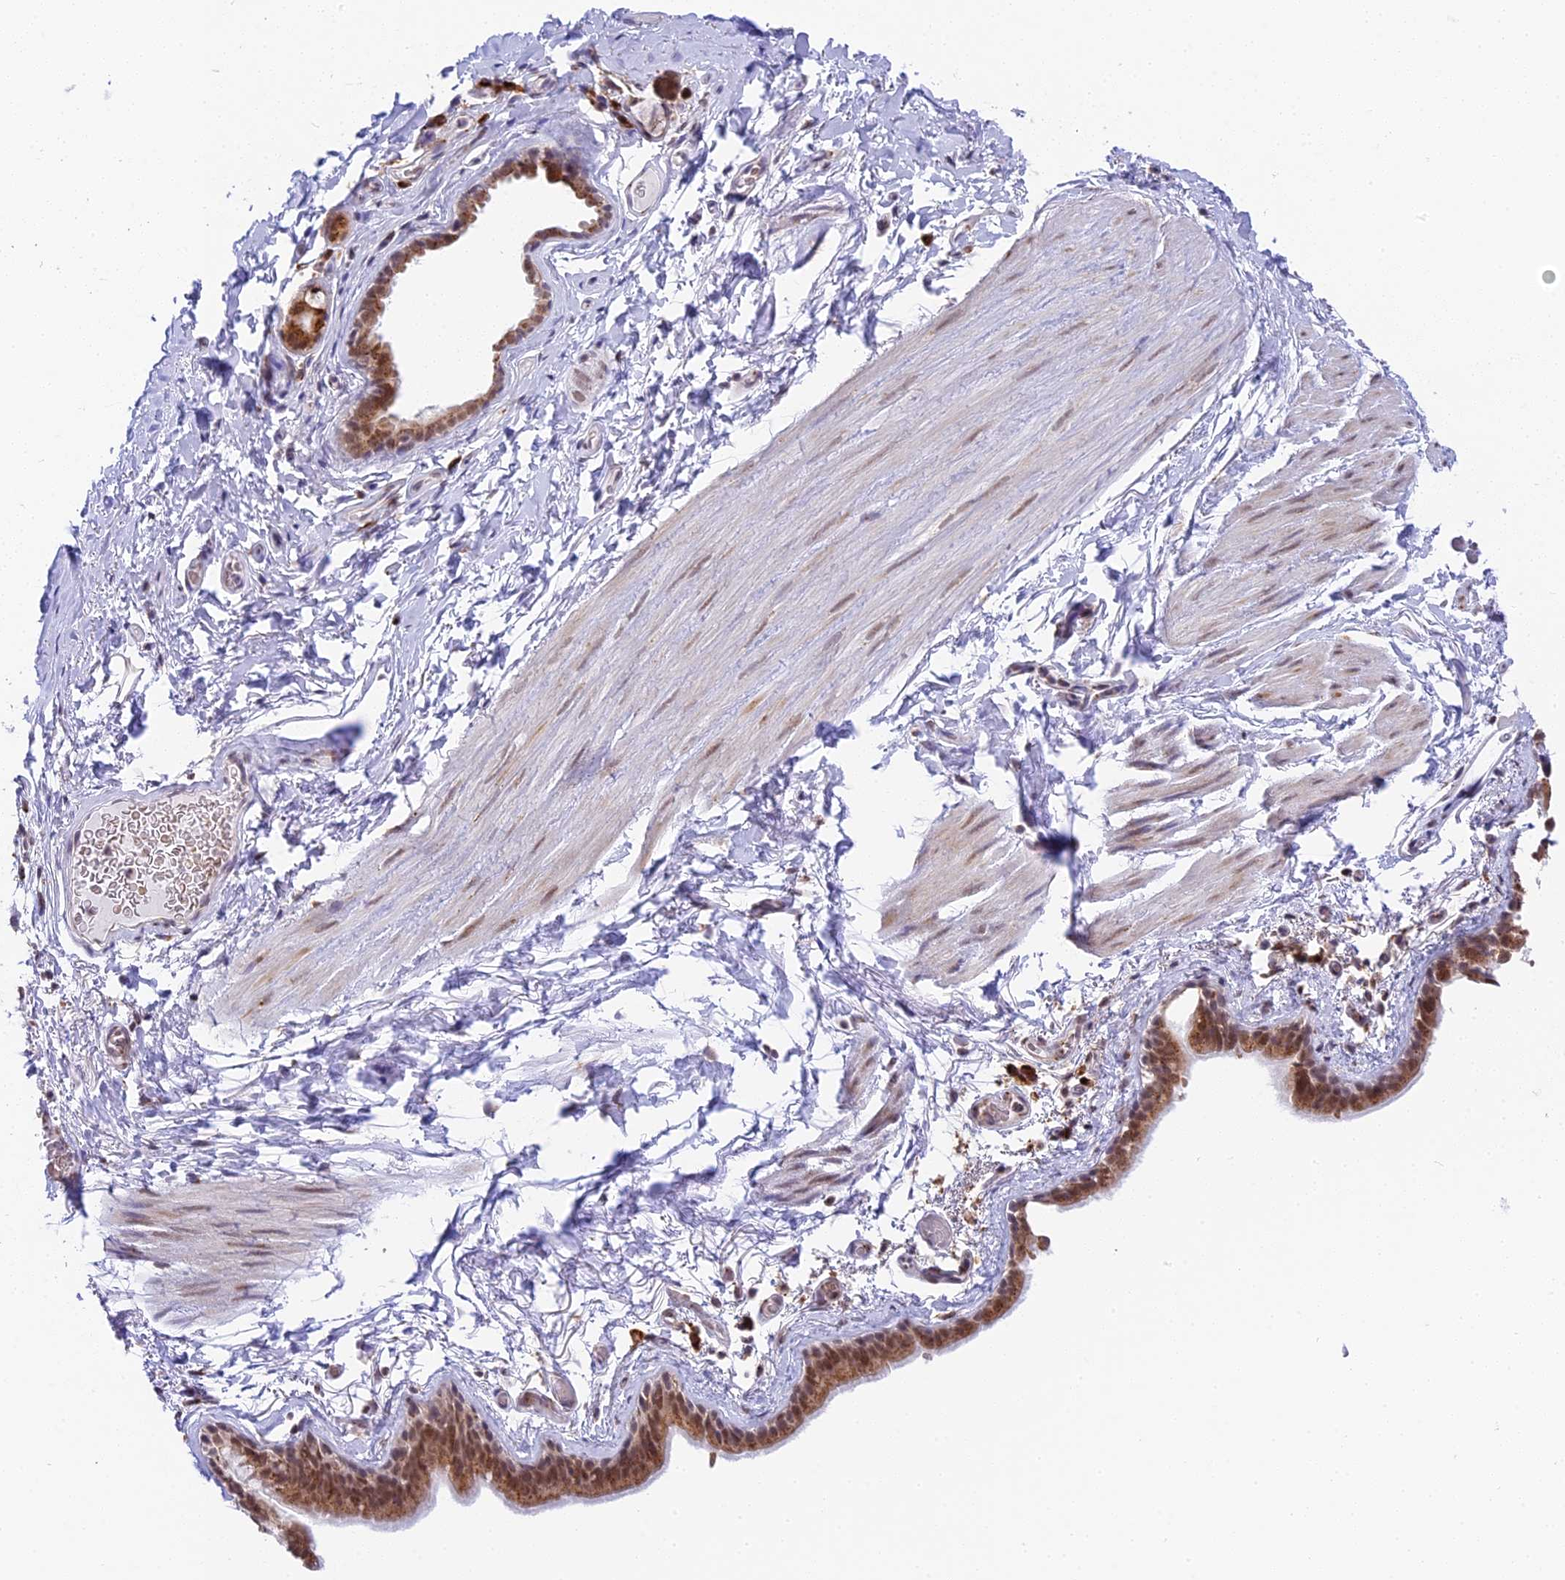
{"staining": {"intensity": "moderate", "quantity": ">75%", "location": "cytoplasmic/membranous,nuclear"}, "tissue": "bronchus", "cell_type": "Respiratory epithelial cells", "image_type": "normal", "snomed": [{"axis": "morphology", "description": "Normal tissue, NOS"}, {"axis": "topography", "description": "Cartilage tissue"}], "caption": "Brown immunohistochemical staining in benign bronchus reveals moderate cytoplasmic/membranous,nuclear positivity in approximately >75% of respiratory epithelial cells.", "gene": "HEATR5B", "patient": {"sex": "male", "age": 63}}